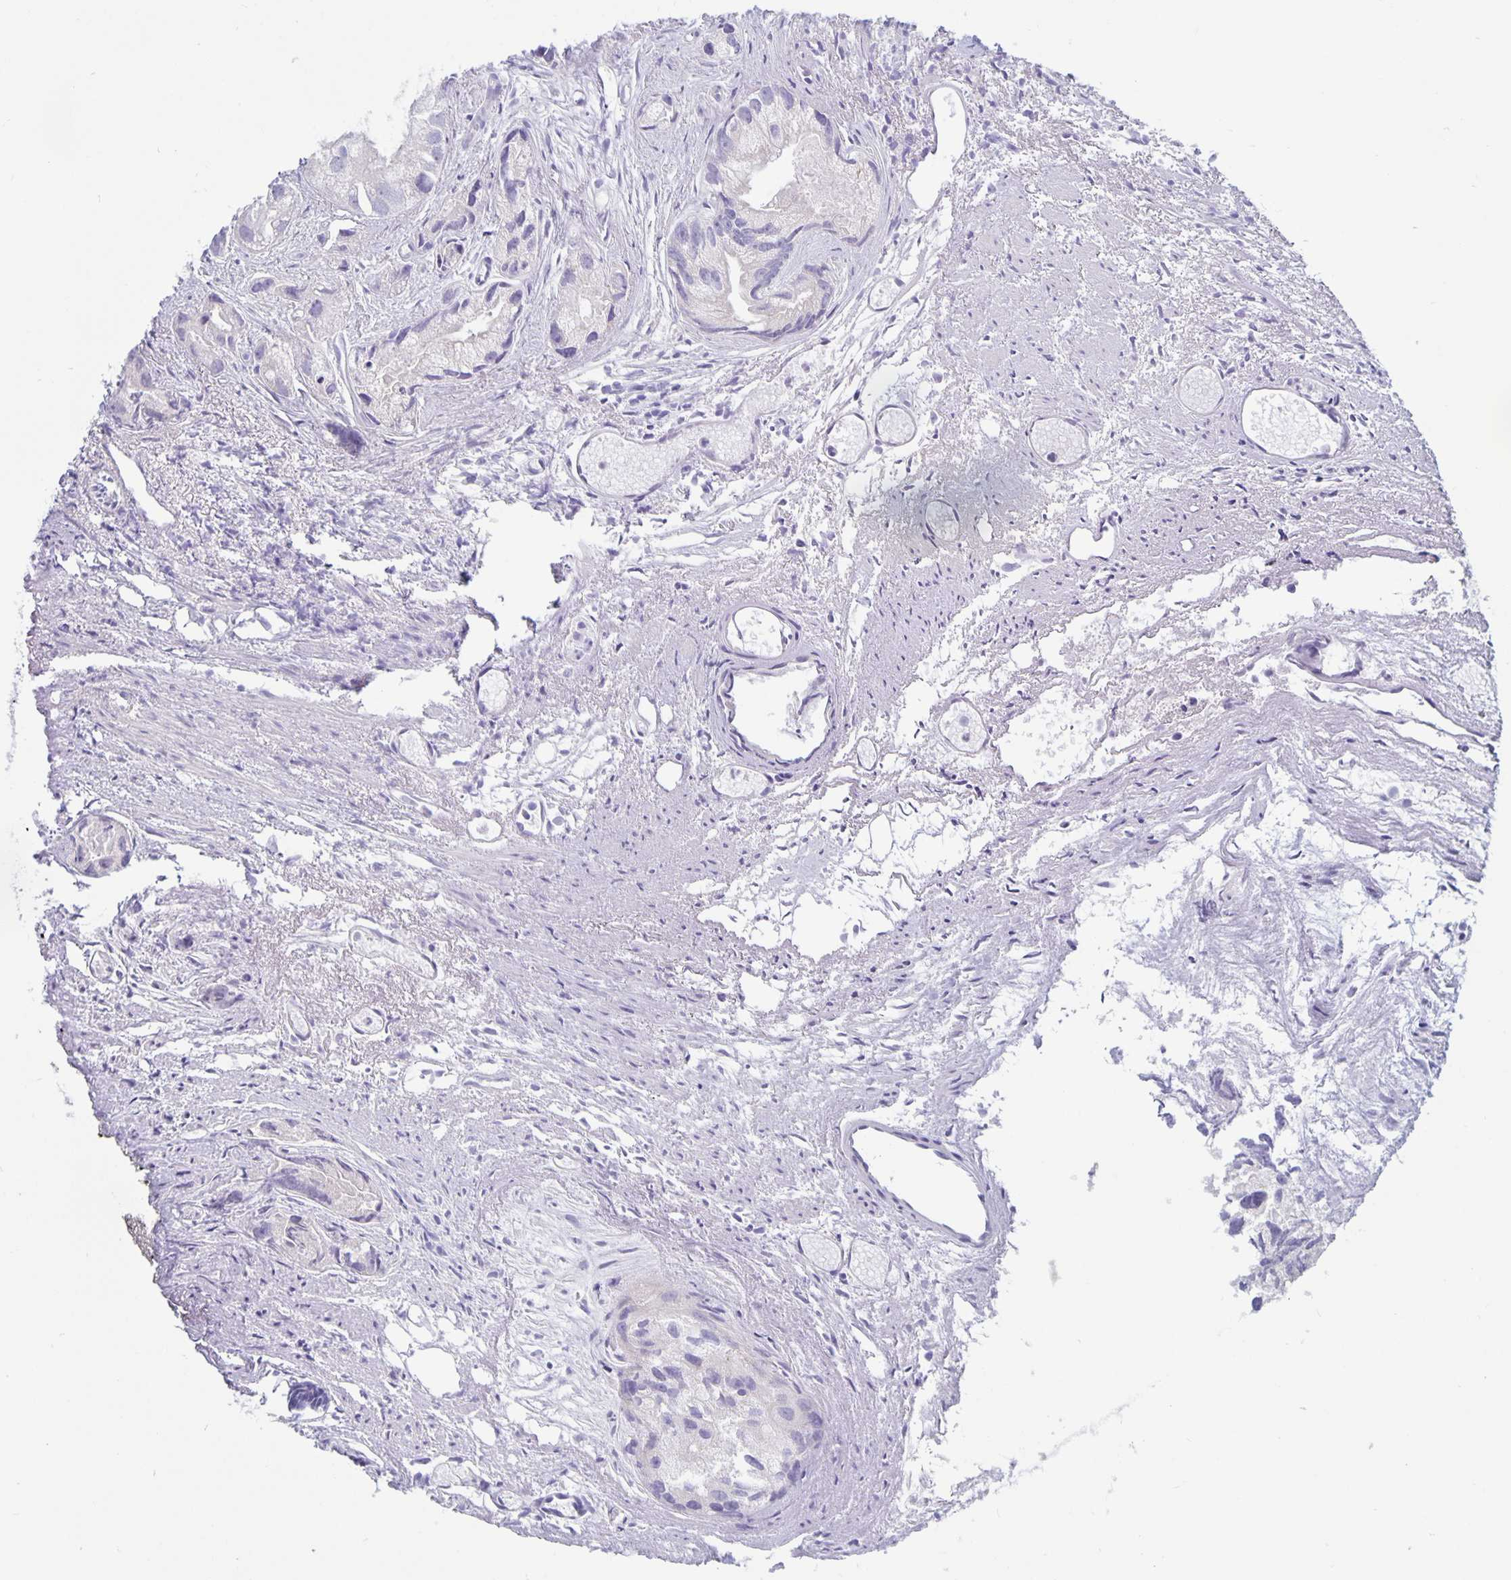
{"staining": {"intensity": "negative", "quantity": "none", "location": "none"}, "tissue": "prostate cancer", "cell_type": "Tumor cells", "image_type": "cancer", "snomed": [{"axis": "morphology", "description": "Adenocarcinoma, High grade"}, {"axis": "topography", "description": "Prostate"}], "caption": "Prostate adenocarcinoma (high-grade) stained for a protein using immunohistochemistry reveals no expression tumor cells.", "gene": "PLCB3", "patient": {"sex": "male", "age": 84}}